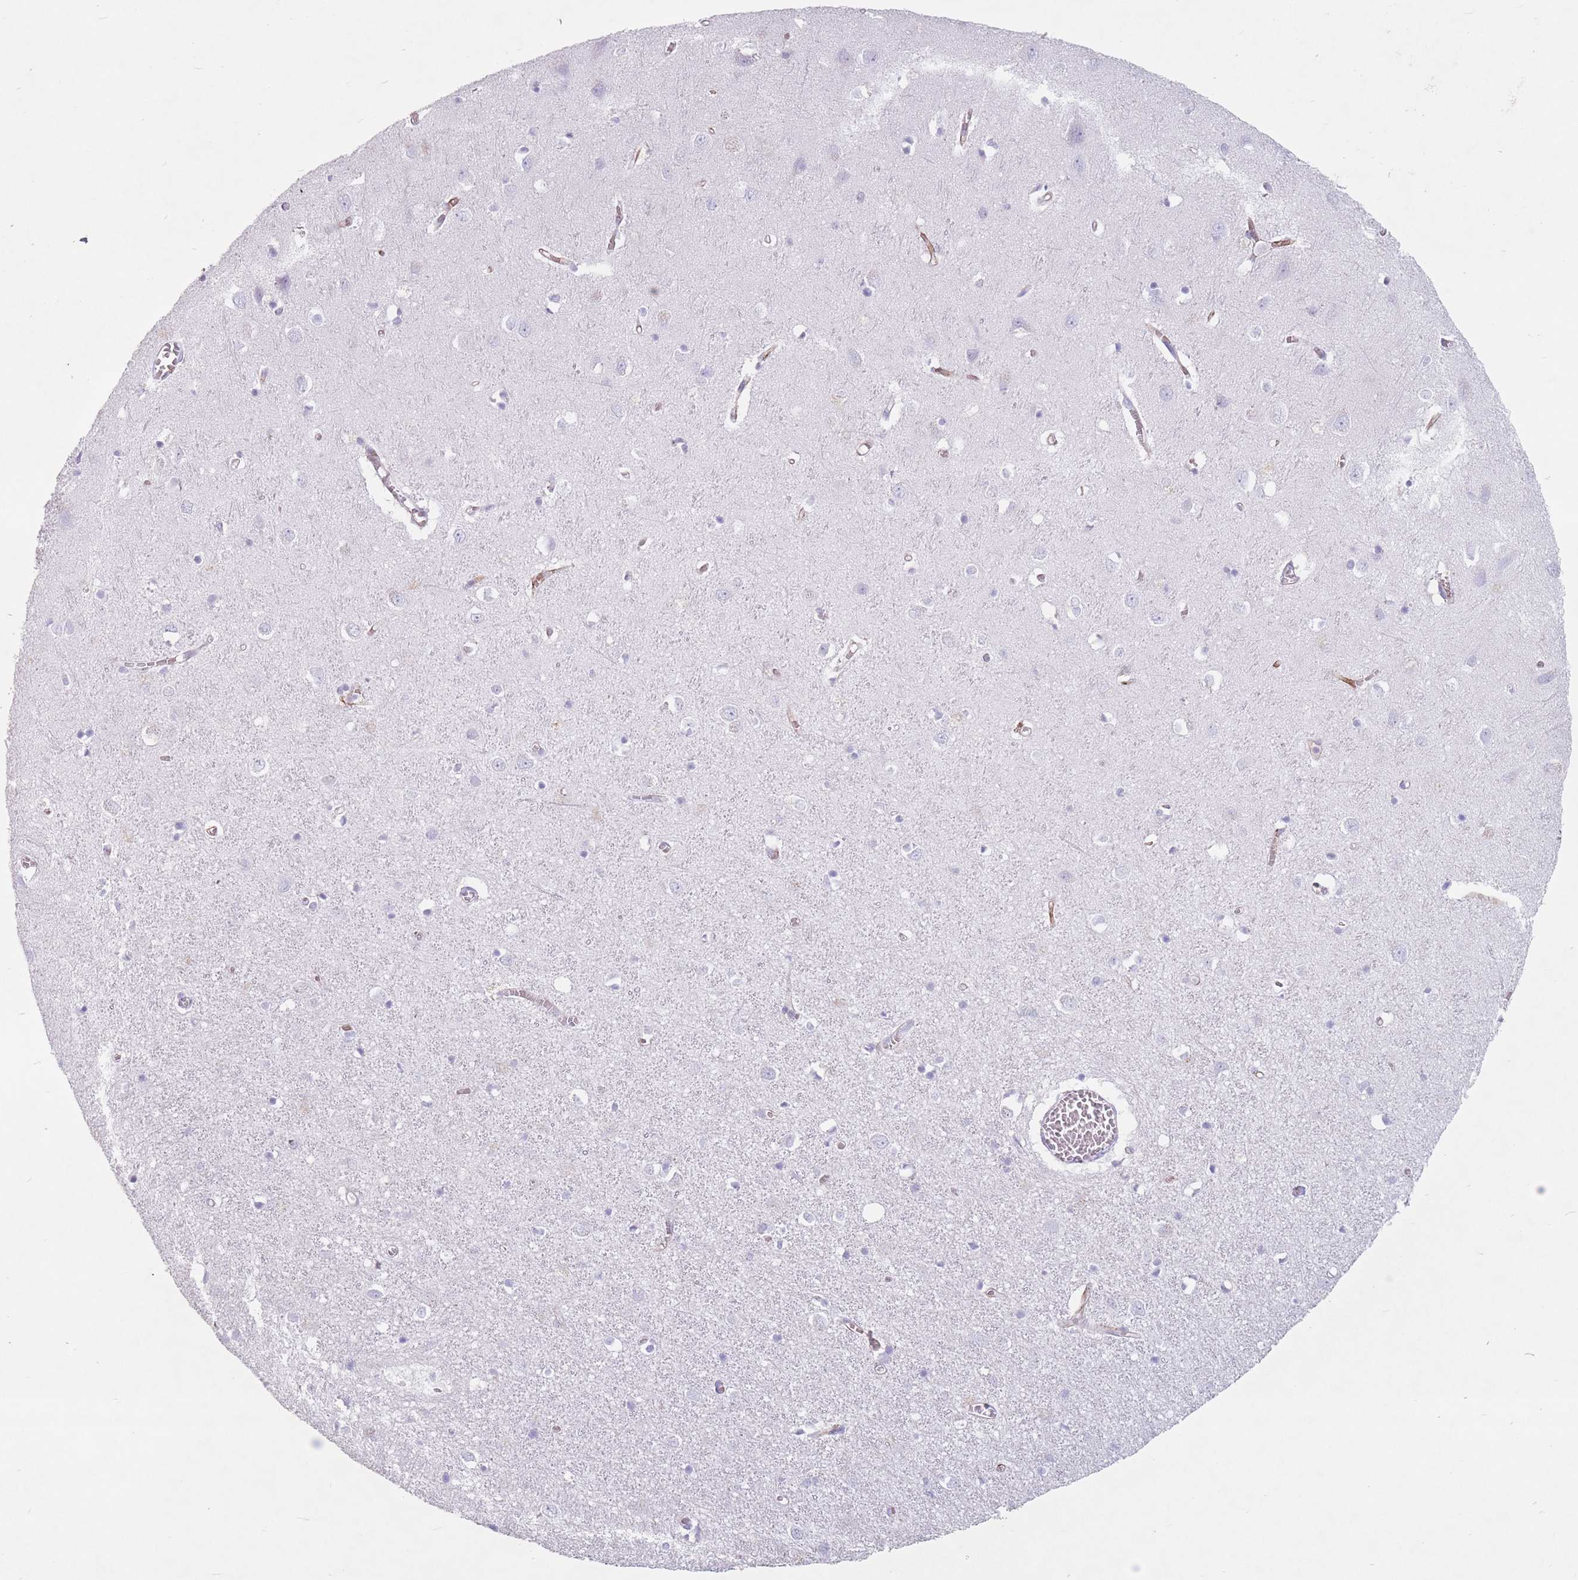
{"staining": {"intensity": "weak", "quantity": ">75%", "location": "cytoplasmic/membranous"}, "tissue": "cerebral cortex", "cell_type": "Endothelial cells", "image_type": "normal", "snomed": [{"axis": "morphology", "description": "Normal tissue, NOS"}, {"axis": "topography", "description": "Cerebral cortex"}], "caption": "A brown stain labels weak cytoplasmic/membranous staining of a protein in endothelial cells of normal human cerebral cortex.", "gene": "ST3GAL5", "patient": {"sex": "female", "age": 64}}